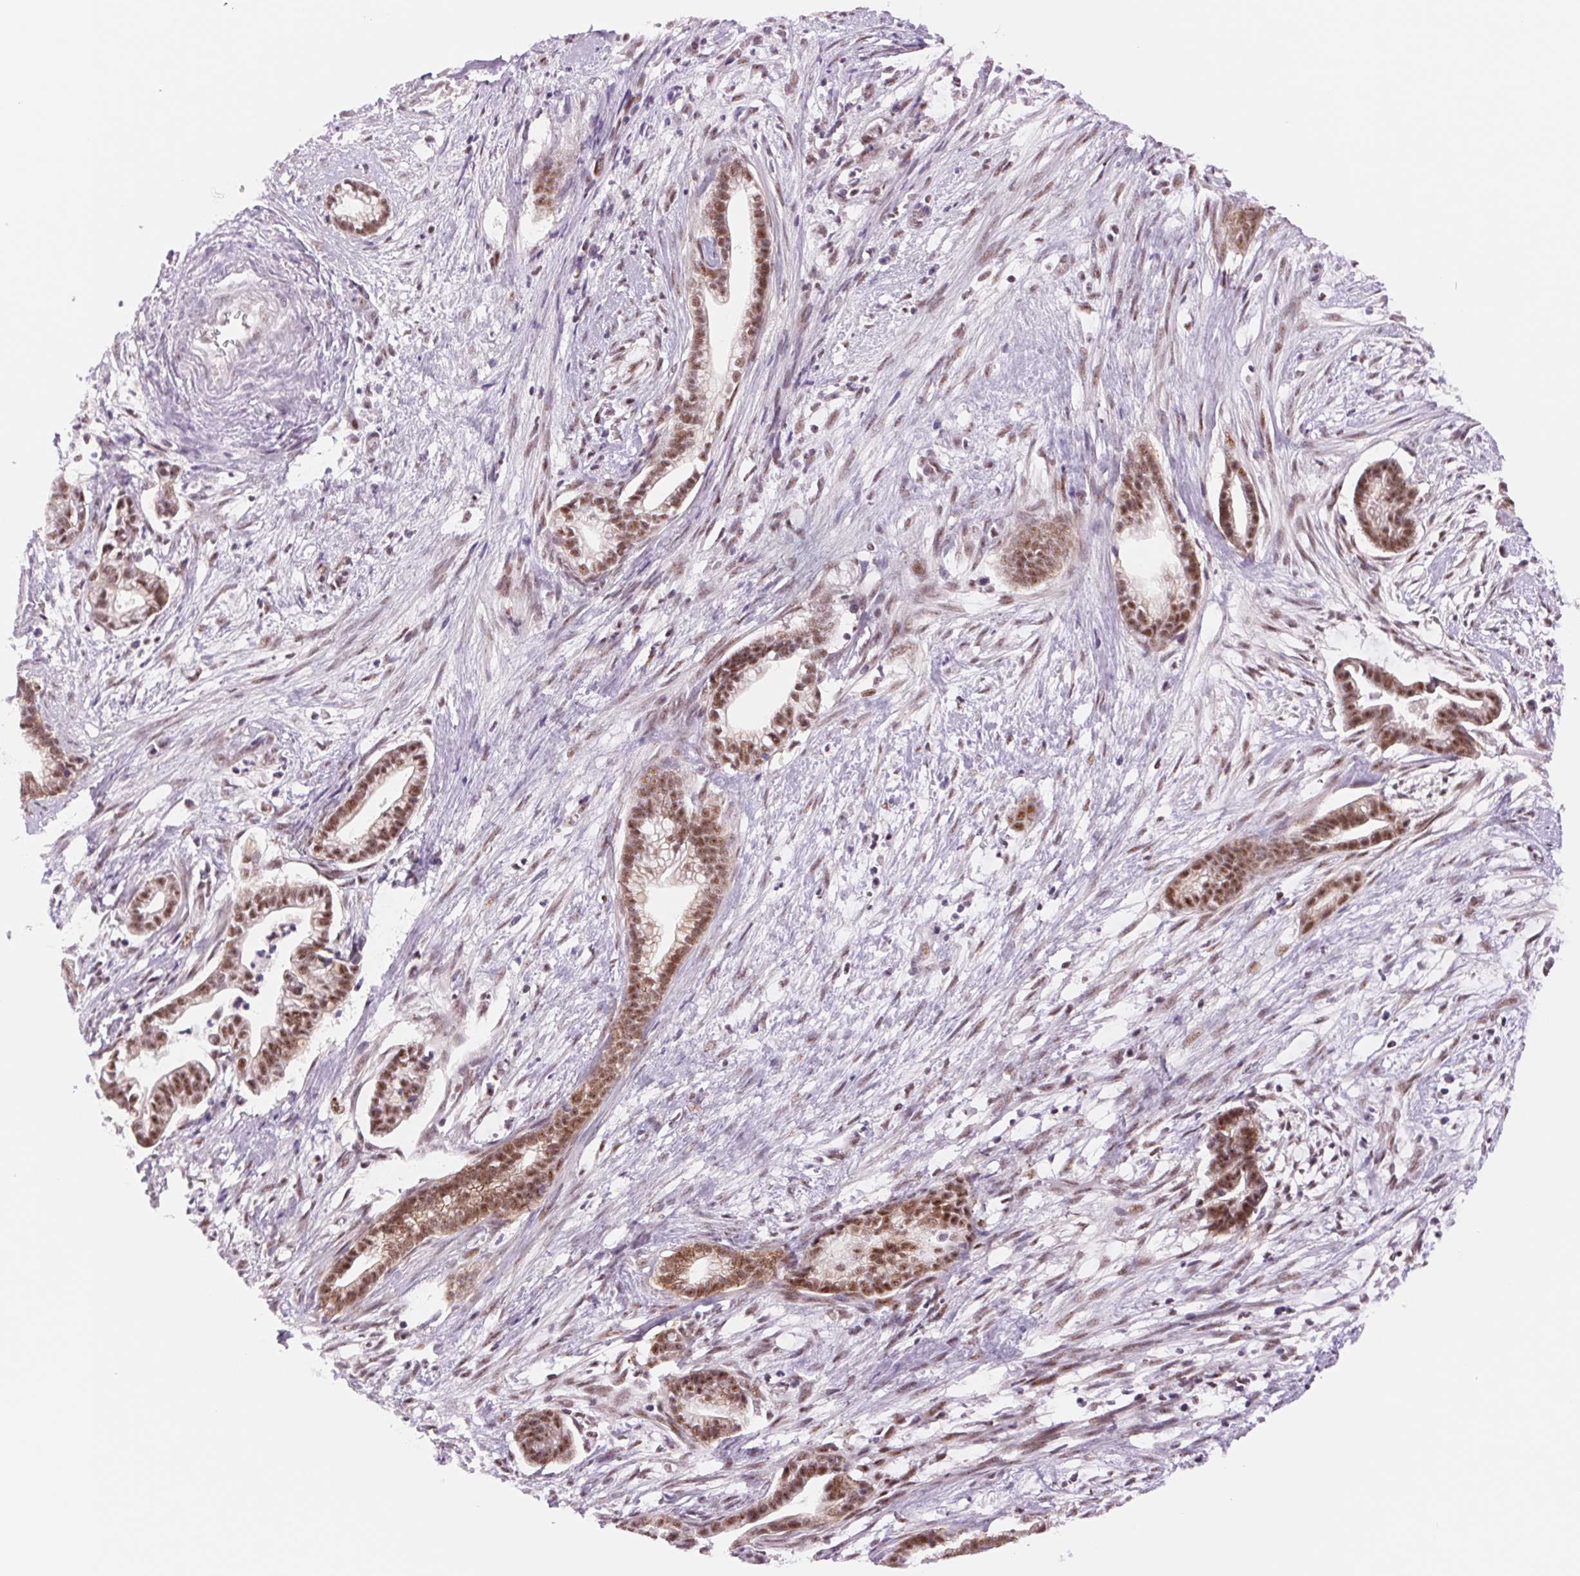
{"staining": {"intensity": "moderate", "quantity": ">75%", "location": "cytoplasmic/membranous,nuclear"}, "tissue": "cervical cancer", "cell_type": "Tumor cells", "image_type": "cancer", "snomed": [{"axis": "morphology", "description": "Adenocarcinoma, NOS"}, {"axis": "topography", "description": "Cervix"}], "caption": "Moderate cytoplasmic/membranous and nuclear staining for a protein is present in approximately >75% of tumor cells of cervical cancer using IHC.", "gene": "ZC3H14", "patient": {"sex": "female", "age": 62}}